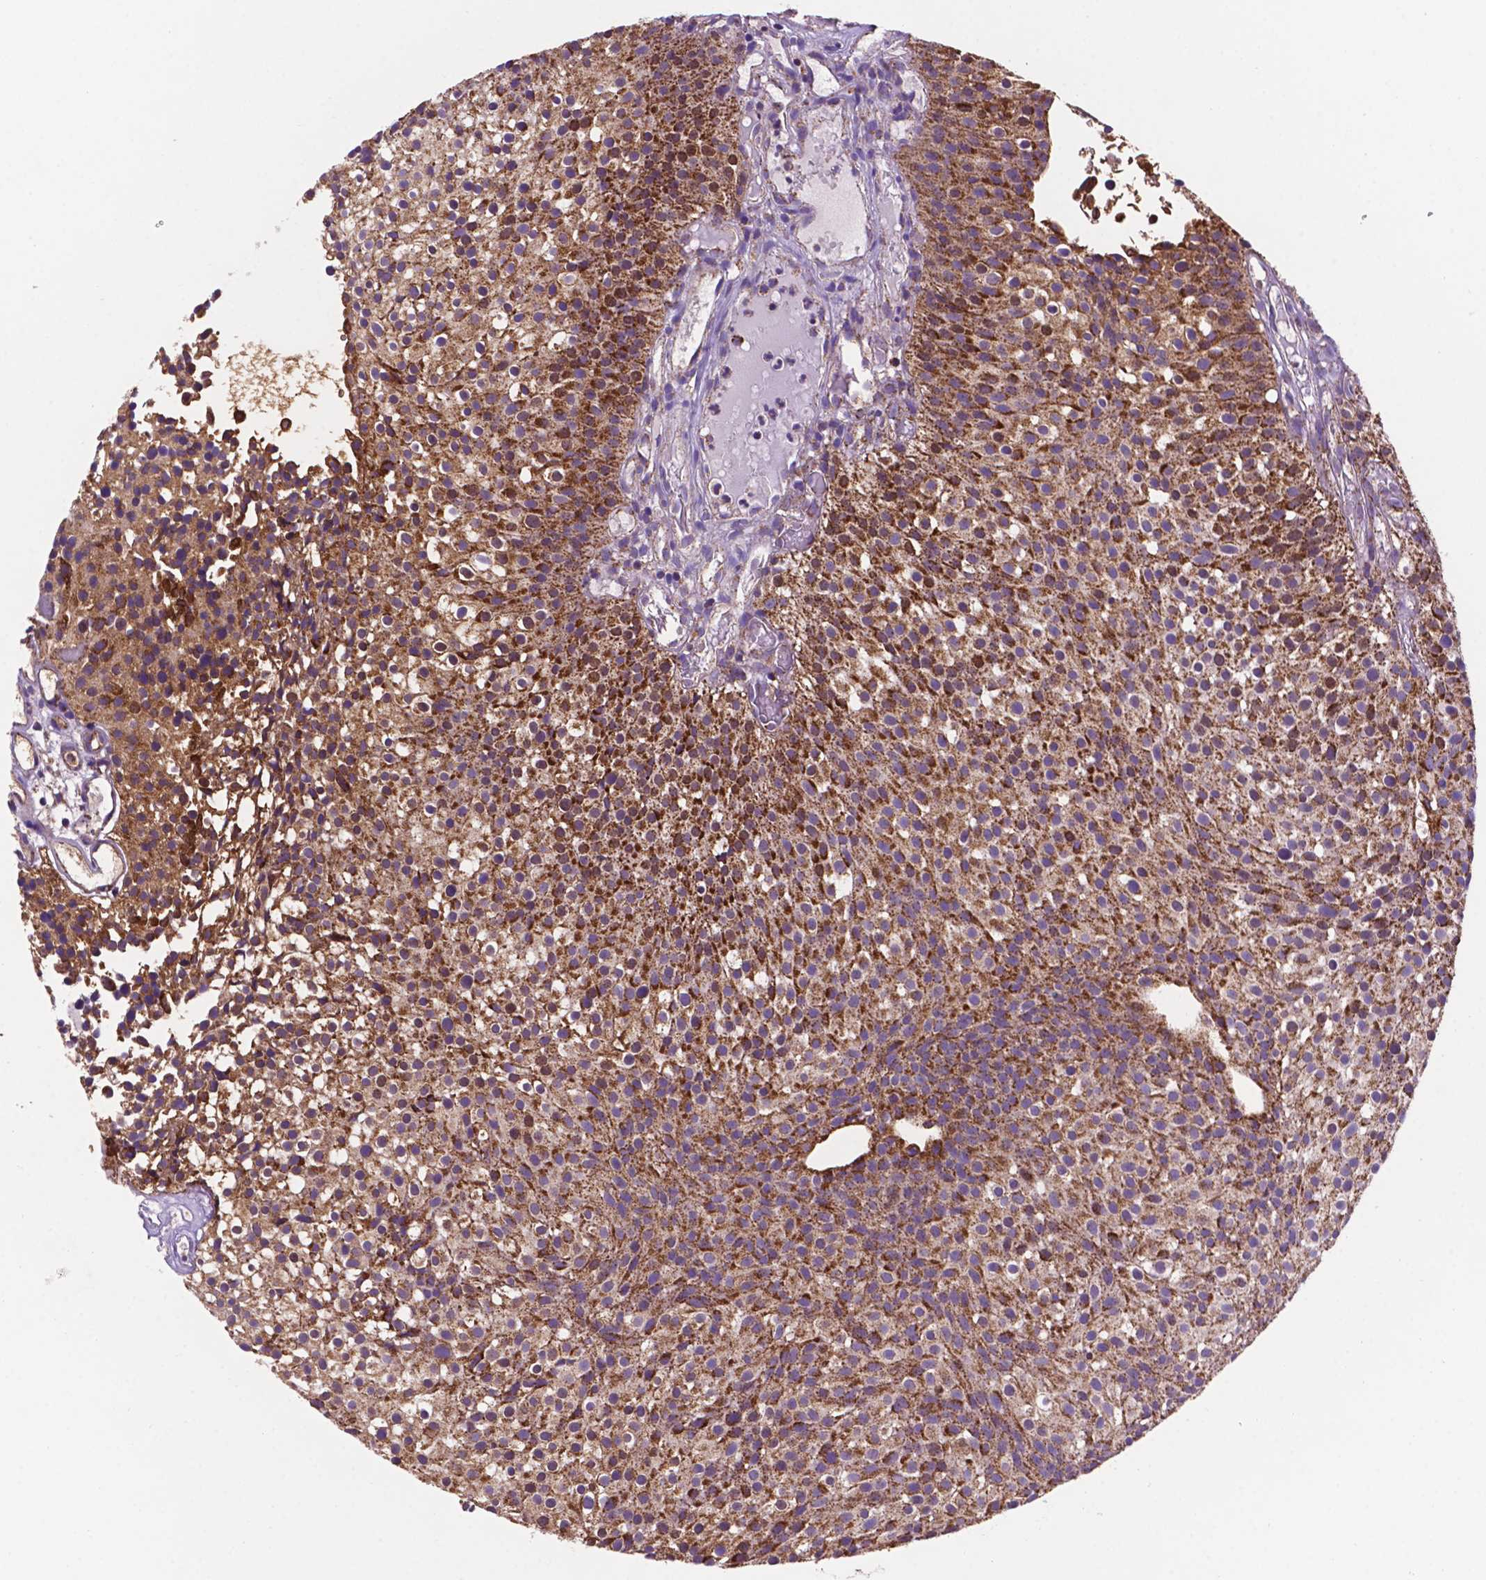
{"staining": {"intensity": "strong", "quantity": ">75%", "location": "cytoplasmic/membranous"}, "tissue": "urothelial cancer", "cell_type": "Tumor cells", "image_type": "cancer", "snomed": [{"axis": "morphology", "description": "Urothelial carcinoma, Low grade"}, {"axis": "topography", "description": "Urinary bladder"}], "caption": "Urothelial carcinoma (low-grade) stained with a brown dye reveals strong cytoplasmic/membranous positive positivity in approximately >75% of tumor cells.", "gene": "HSPD1", "patient": {"sex": "male", "age": 63}}